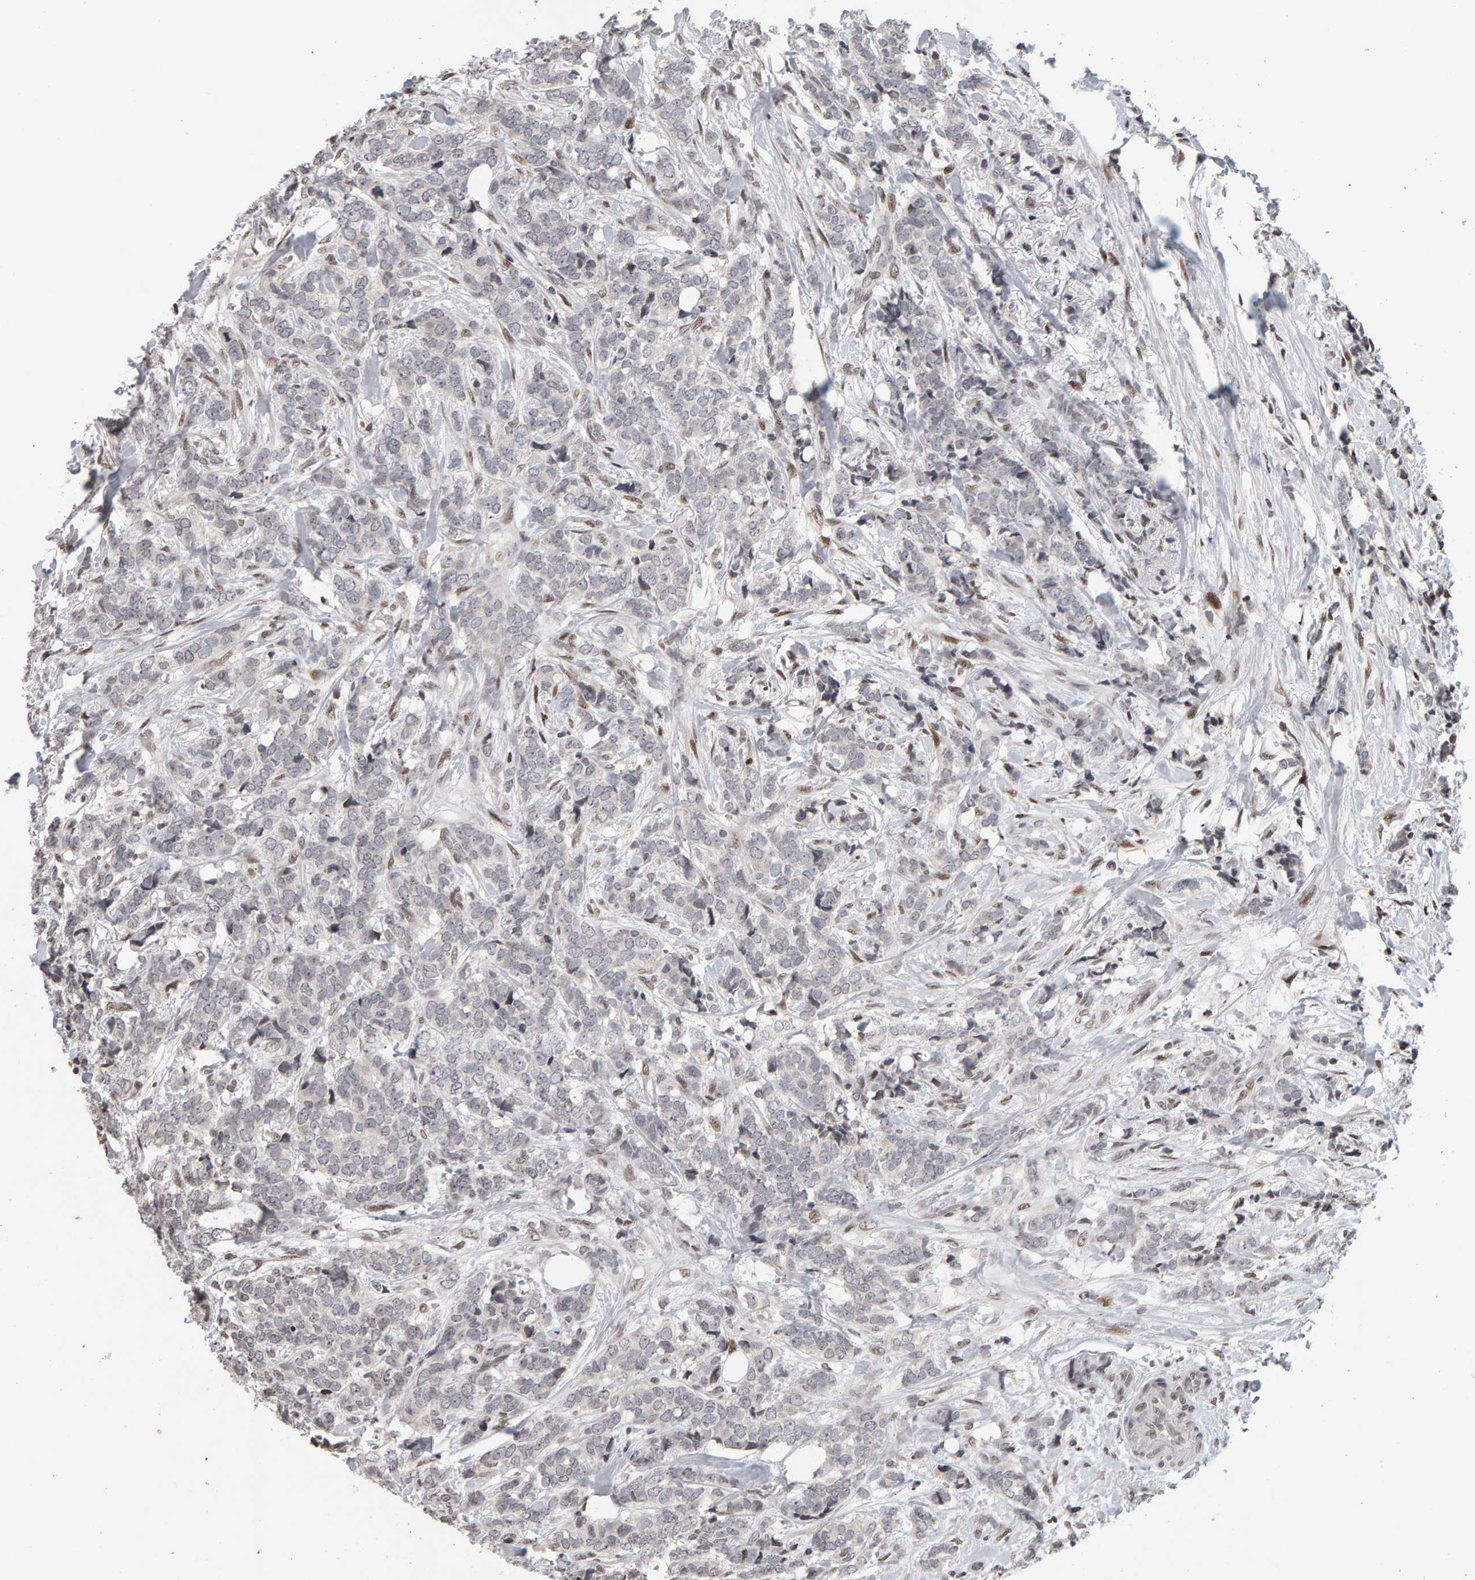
{"staining": {"intensity": "negative", "quantity": "none", "location": "none"}, "tissue": "breast cancer", "cell_type": "Tumor cells", "image_type": "cancer", "snomed": [{"axis": "morphology", "description": "Lobular carcinoma"}, {"axis": "topography", "description": "Skin"}, {"axis": "topography", "description": "Breast"}], "caption": "High power microscopy photomicrograph of an immunohistochemistry (IHC) histopathology image of breast cancer (lobular carcinoma), revealing no significant positivity in tumor cells.", "gene": "TRAM1", "patient": {"sex": "female", "age": 46}}